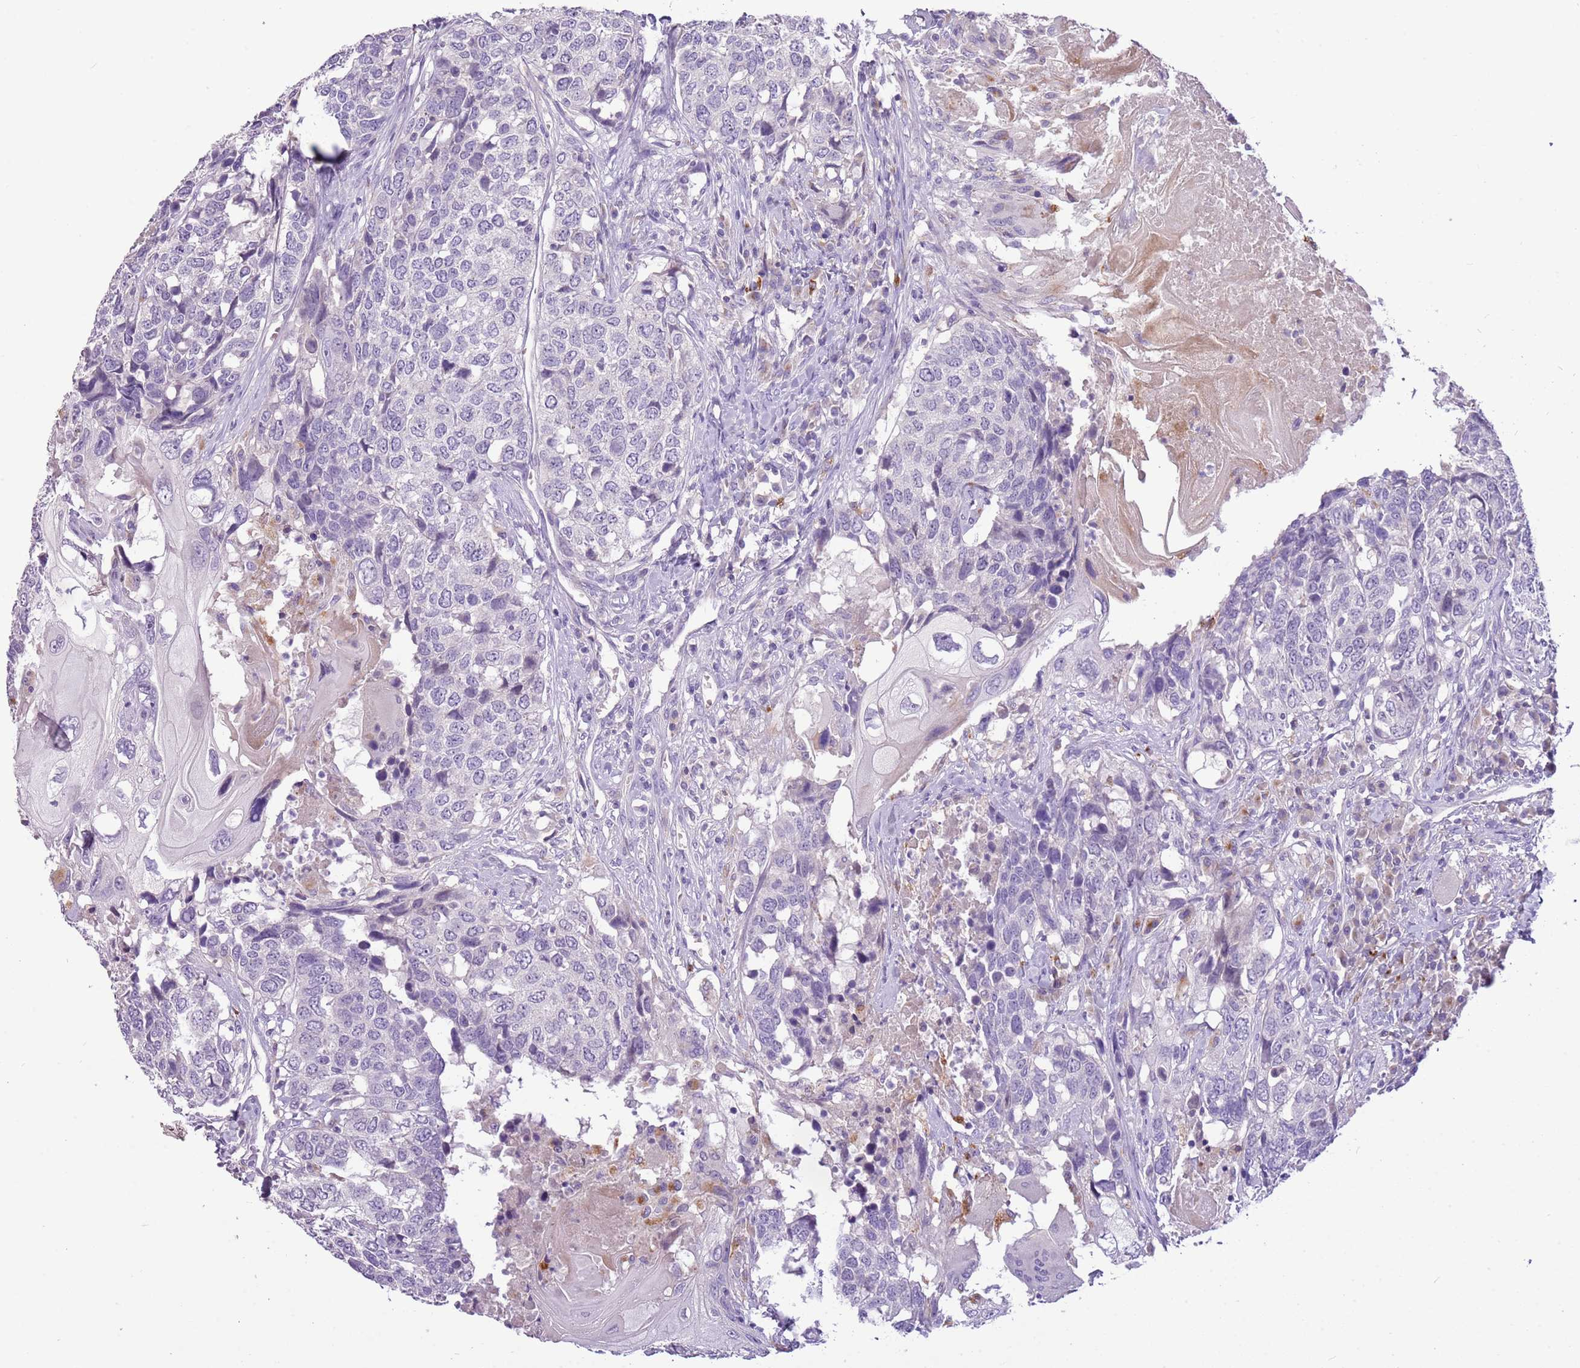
{"staining": {"intensity": "negative", "quantity": "none", "location": "none"}, "tissue": "head and neck cancer", "cell_type": "Tumor cells", "image_type": "cancer", "snomed": [{"axis": "morphology", "description": "Squamous cell carcinoma, NOS"}, {"axis": "topography", "description": "Head-Neck"}], "caption": "Immunohistochemistry of human head and neck squamous cell carcinoma exhibits no positivity in tumor cells. Brightfield microscopy of immunohistochemistry (IHC) stained with DAB (3,3'-diaminobenzidine) (brown) and hematoxylin (blue), captured at high magnification.", "gene": "SCAMP5", "patient": {"sex": "male", "age": 66}}